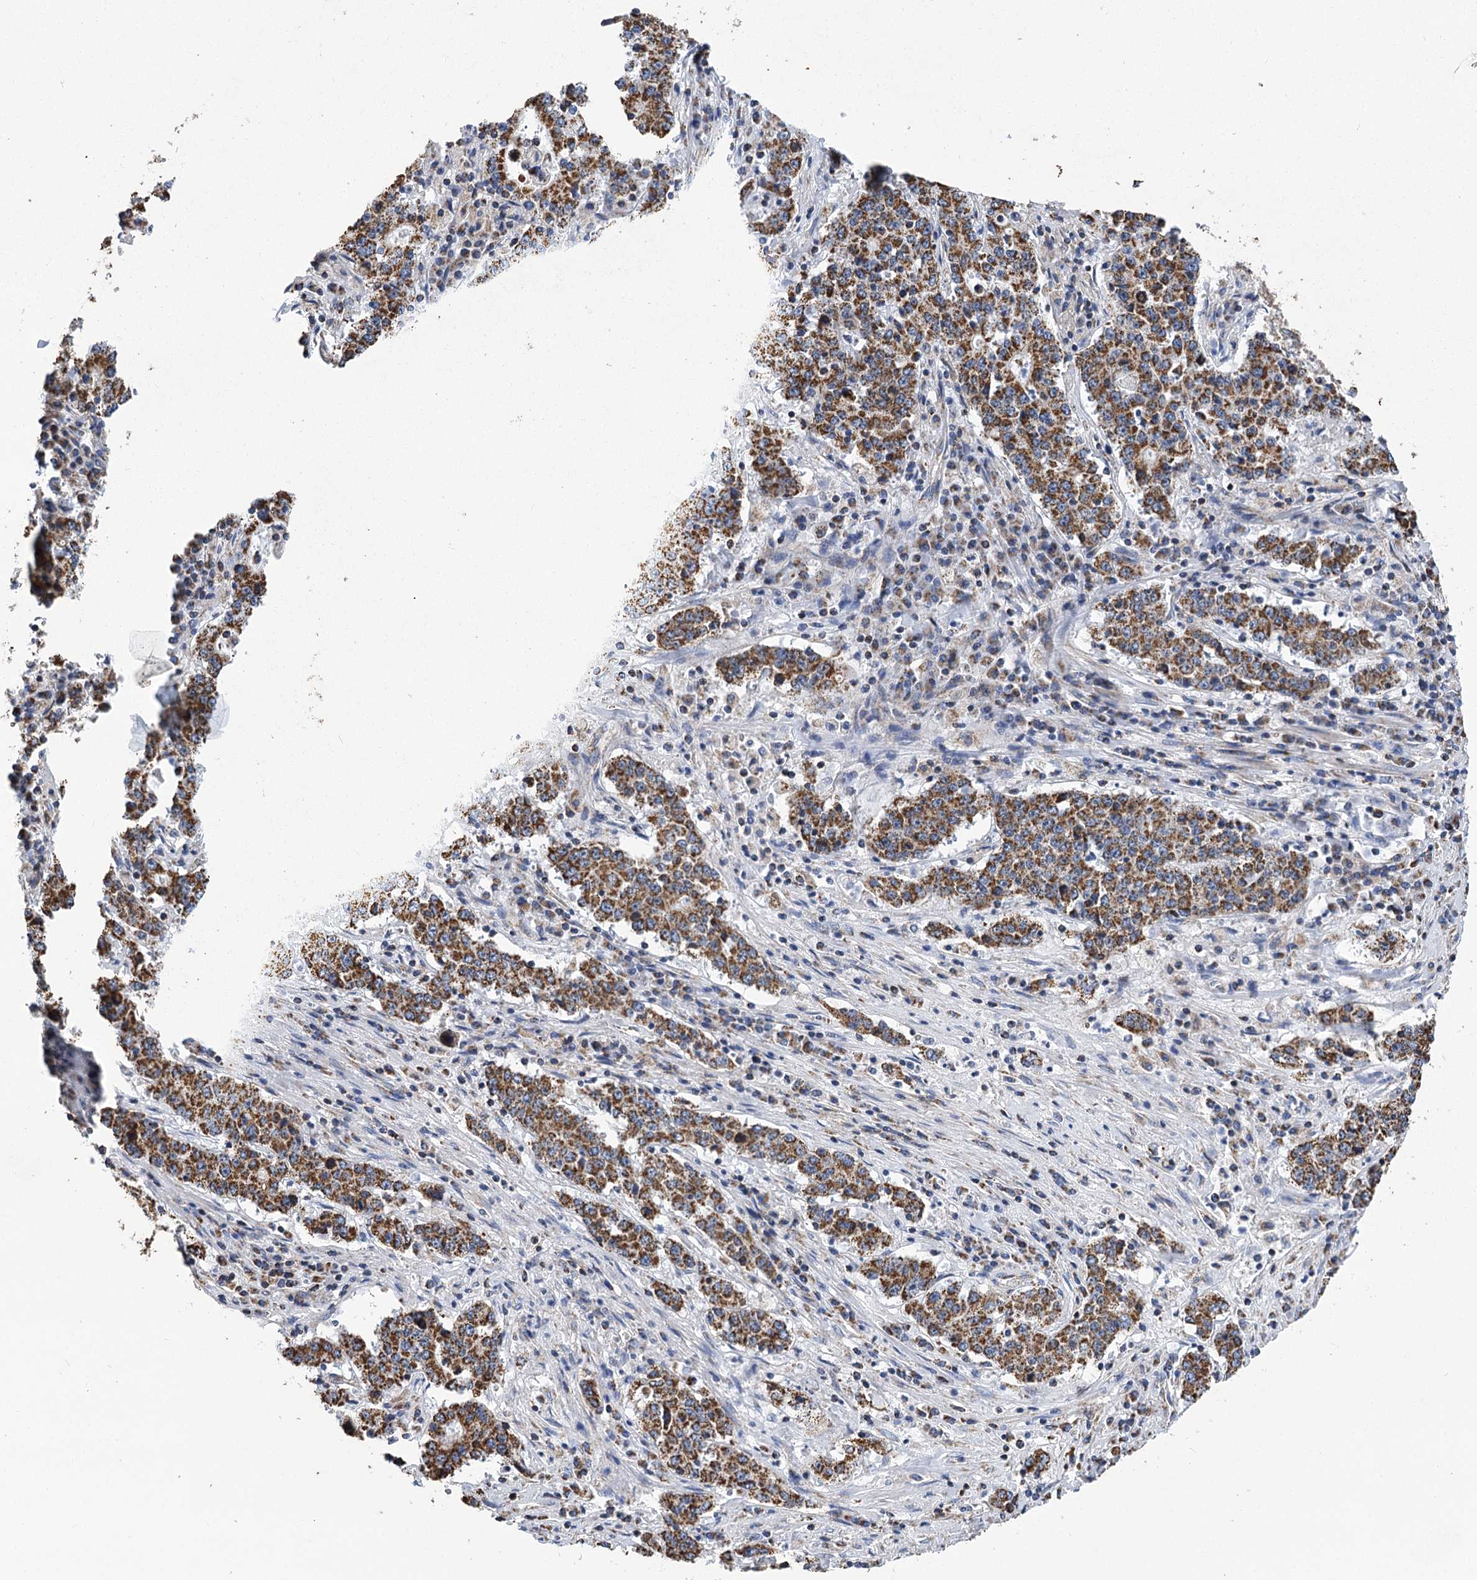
{"staining": {"intensity": "strong", "quantity": ">75%", "location": "cytoplasmic/membranous"}, "tissue": "stomach cancer", "cell_type": "Tumor cells", "image_type": "cancer", "snomed": [{"axis": "morphology", "description": "Adenocarcinoma, NOS"}, {"axis": "topography", "description": "Stomach"}], "caption": "DAB (3,3'-diaminobenzidine) immunohistochemical staining of stomach adenocarcinoma shows strong cytoplasmic/membranous protein staining in approximately >75% of tumor cells. The protein is shown in brown color, while the nuclei are stained blue.", "gene": "CCDC73", "patient": {"sex": "male", "age": 59}}